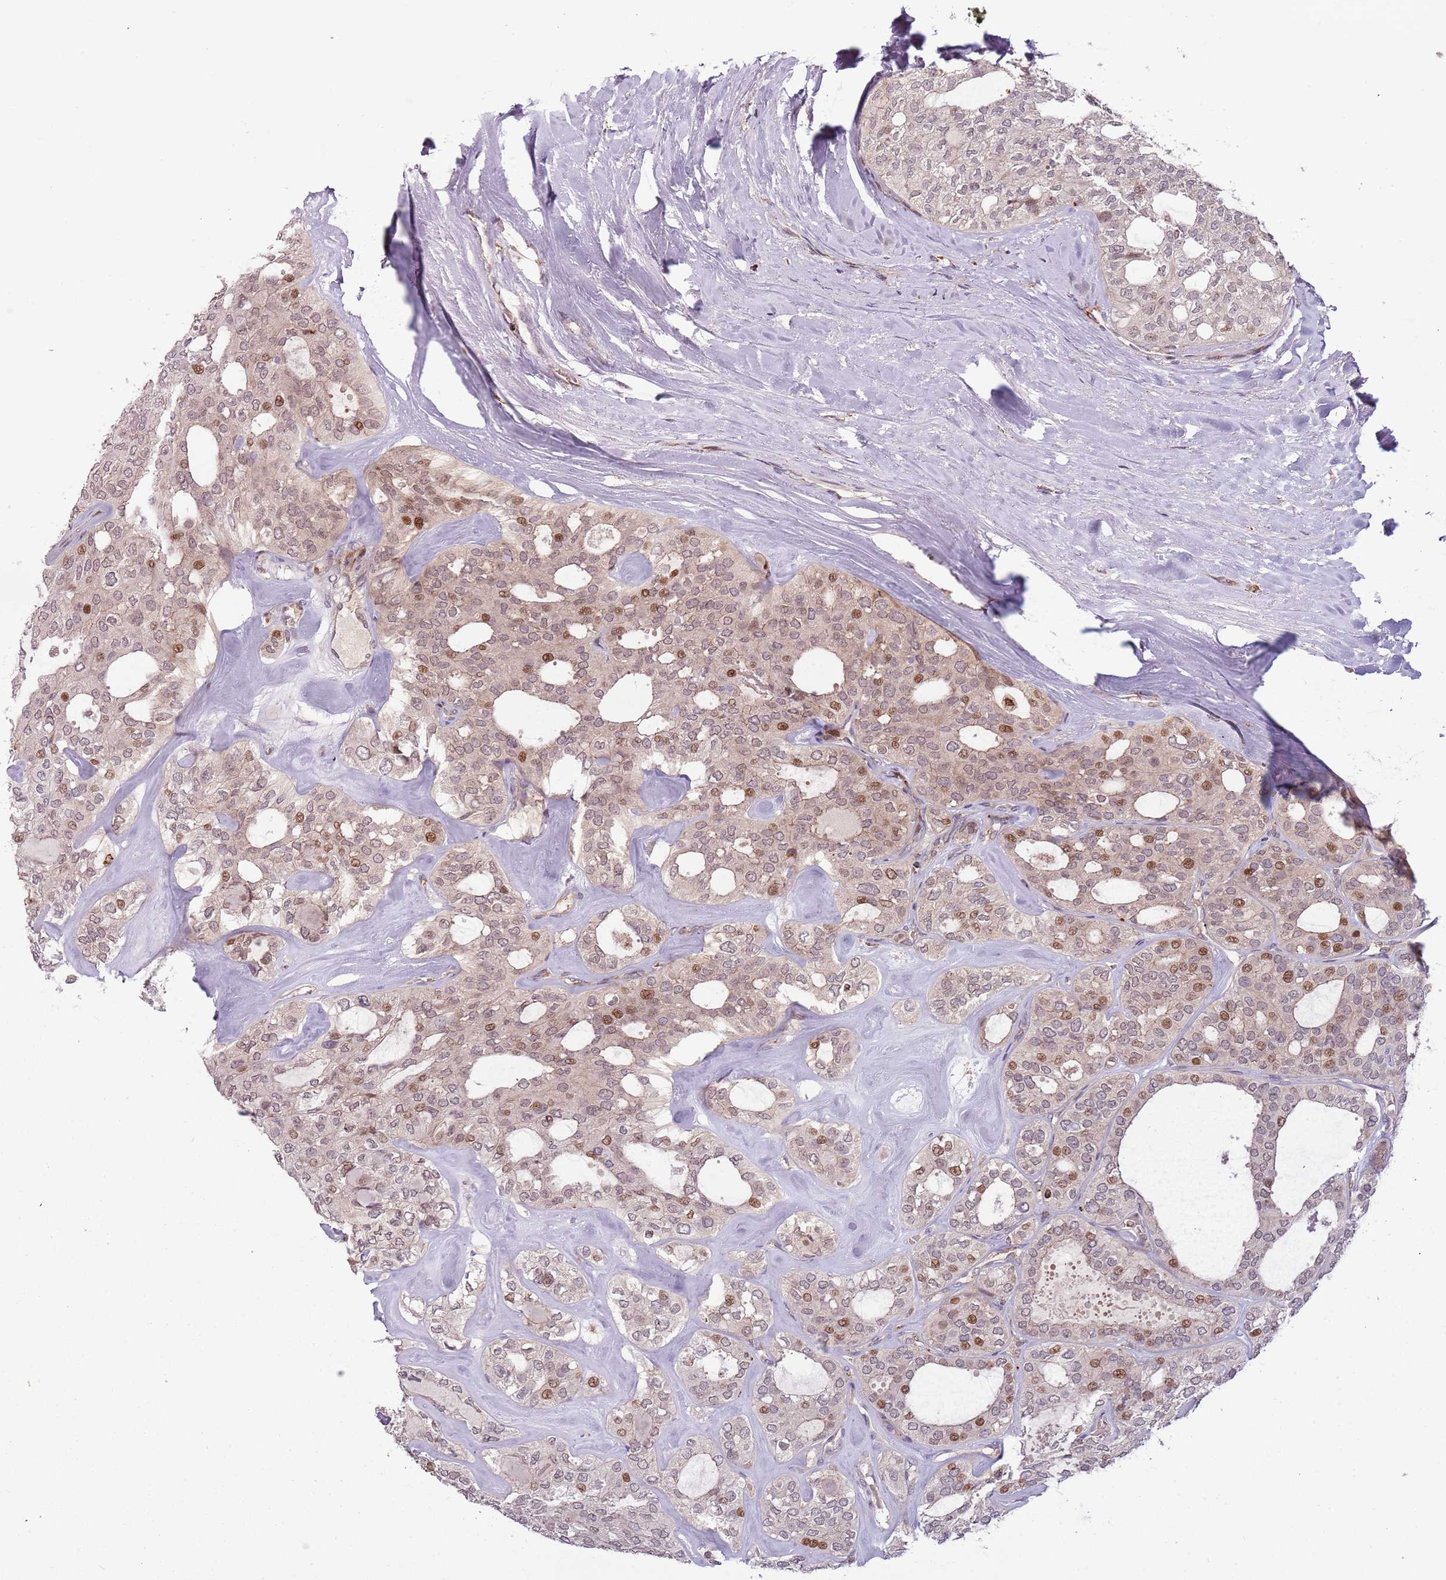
{"staining": {"intensity": "moderate", "quantity": "<25%", "location": "nuclear"}, "tissue": "thyroid cancer", "cell_type": "Tumor cells", "image_type": "cancer", "snomed": [{"axis": "morphology", "description": "Follicular adenoma carcinoma, NOS"}, {"axis": "topography", "description": "Thyroid gland"}], "caption": "Immunohistochemistry (IHC) of thyroid follicular adenoma carcinoma shows low levels of moderate nuclear staining in approximately <25% of tumor cells. Using DAB (3,3'-diaminobenzidine) (brown) and hematoxylin (blue) stains, captured at high magnification using brightfield microscopy.", "gene": "ULK3", "patient": {"sex": "male", "age": 75}}